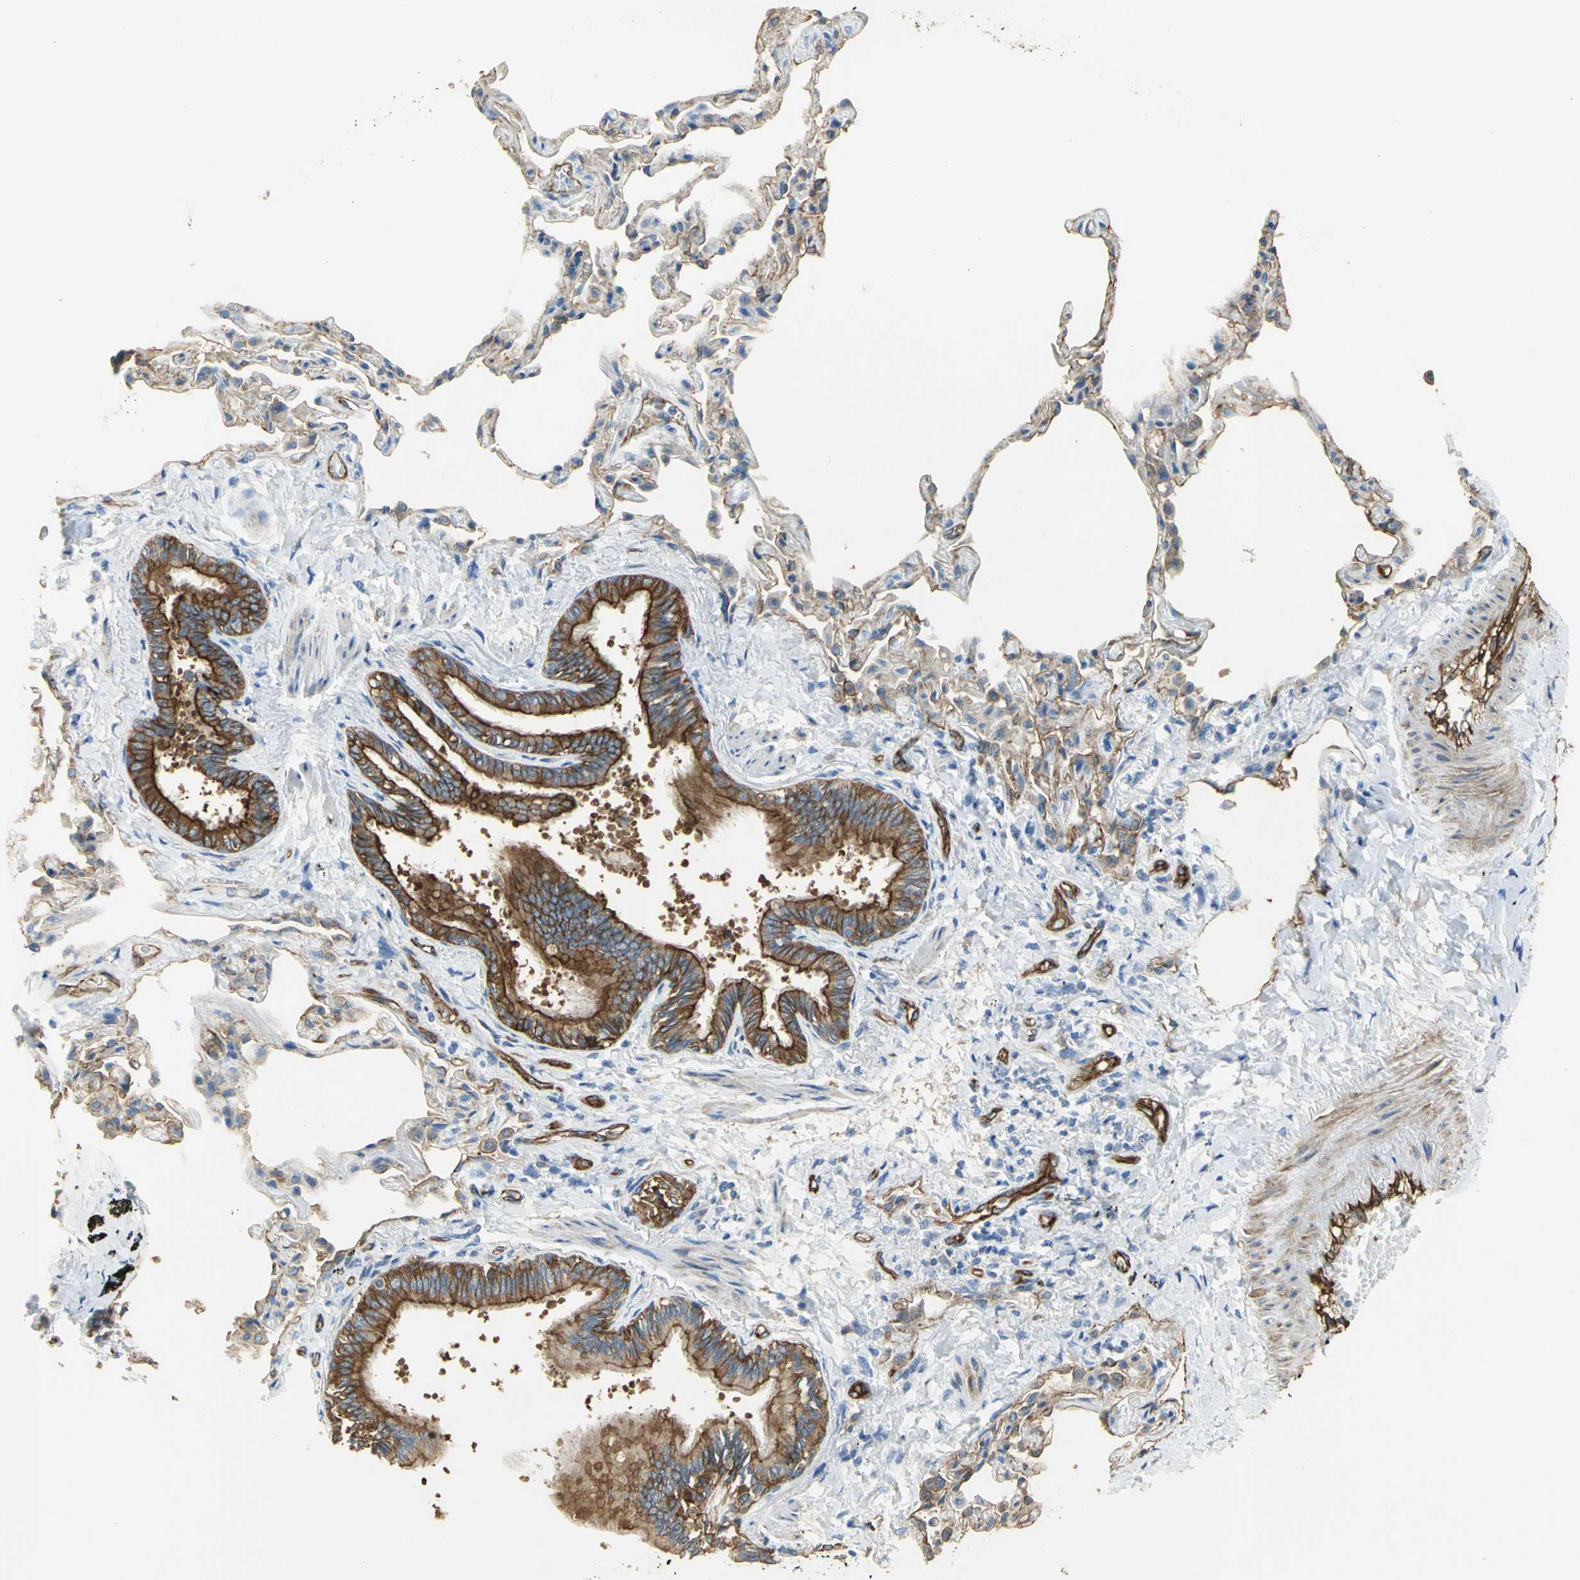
{"staining": {"intensity": "strong", "quantity": ">75%", "location": "cytoplasmic/membranous"}, "tissue": "bronchus", "cell_type": "Respiratory epithelial cells", "image_type": "normal", "snomed": [{"axis": "morphology", "description": "Normal tissue, NOS"}, {"axis": "topography", "description": "Lung"}], "caption": "Immunohistochemical staining of normal bronchus demonstrates strong cytoplasmic/membranous protein expression in about >75% of respiratory epithelial cells.", "gene": "FLNB", "patient": {"sex": "male", "age": 64}}